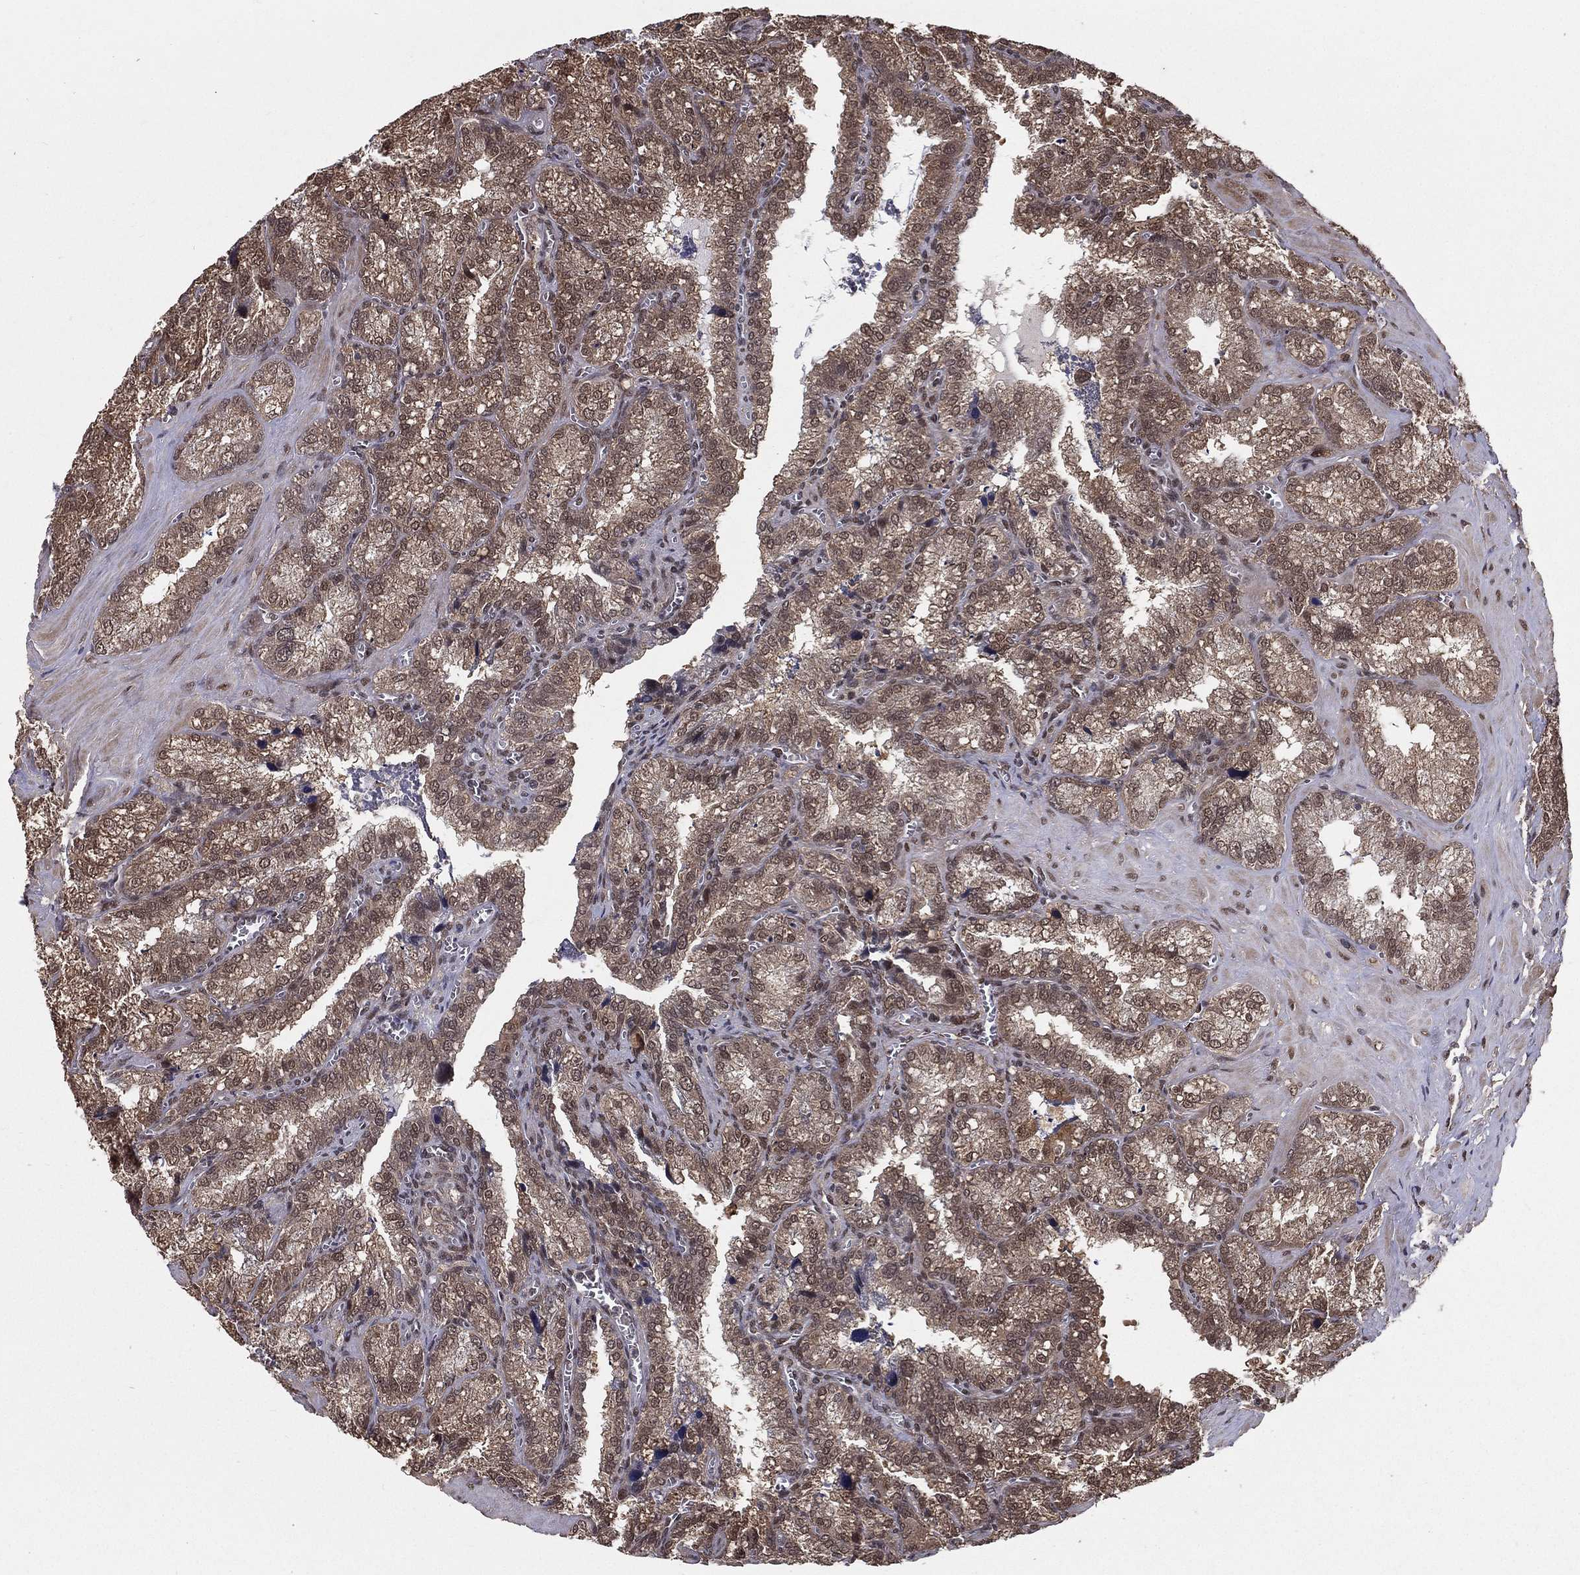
{"staining": {"intensity": "moderate", "quantity": ">75%", "location": "cytoplasmic/membranous"}, "tissue": "seminal vesicle", "cell_type": "Glandular cells", "image_type": "normal", "snomed": [{"axis": "morphology", "description": "Normal tissue, NOS"}, {"axis": "topography", "description": "Seminal veicle"}], "caption": "This micrograph shows IHC staining of normal seminal vesicle, with medium moderate cytoplasmic/membranous staining in approximately >75% of glandular cells.", "gene": "CARM1", "patient": {"sex": "male", "age": 57}}